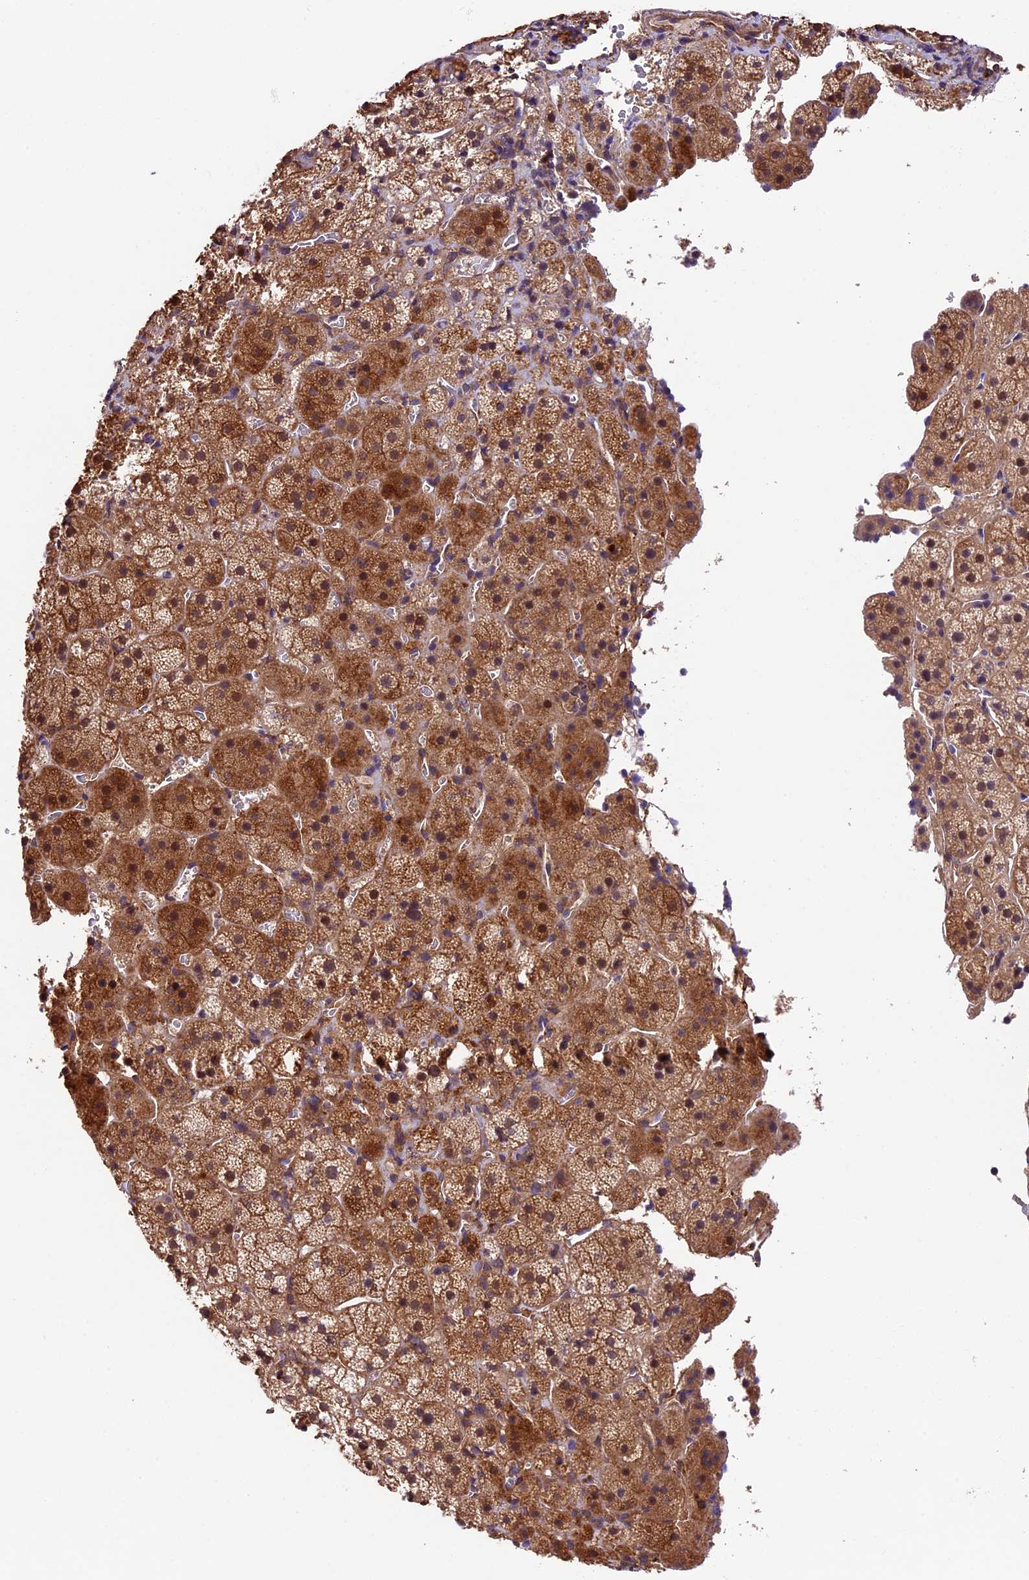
{"staining": {"intensity": "strong", "quantity": ">75%", "location": "cytoplasmic/membranous,nuclear"}, "tissue": "adrenal gland", "cell_type": "Glandular cells", "image_type": "normal", "snomed": [{"axis": "morphology", "description": "Normal tissue, NOS"}, {"axis": "topography", "description": "Adrenal gland"}], "caption": "Human adrenal gland stained with a brown dye reveals strong cytoplasmic/membranous,nuclear positive positivity in approximately >75% of glandular cells.", "gene": "LSM7", "patient": {"sex": "female", "age": 44}}